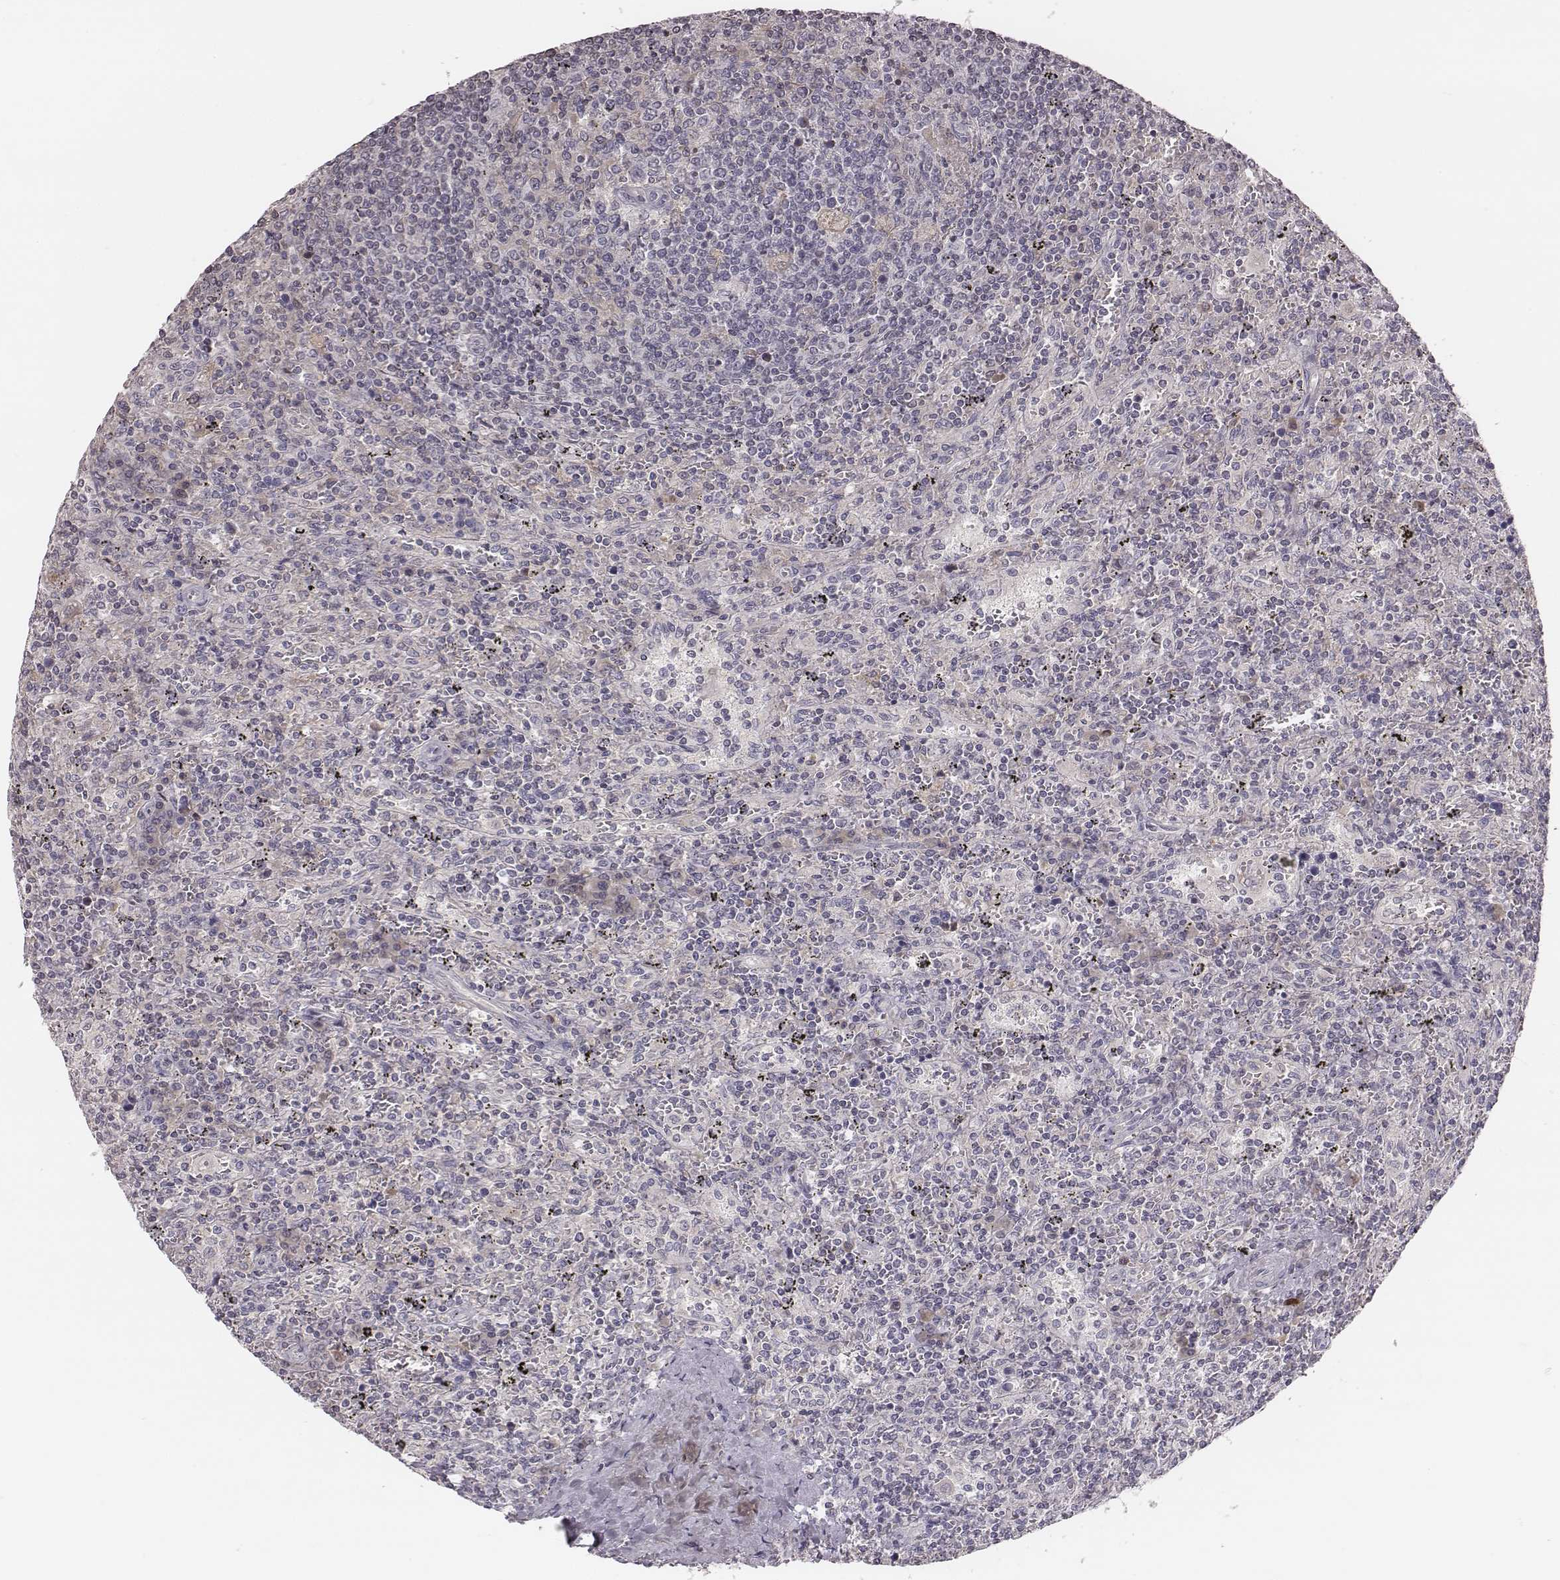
{"staining": {"intensity": "negative", "quantity": "none", "location": "none"}, "tissue": "lymphoma", "cell_type": "Tumor cells", "image_type": "cancer", "snomed": [{"axis": "morphology", "description": "Malignant lymphoma, non-Hodgkin's type, Low grade"}, {"axis": "topography", "description": "Spleen"}], "caption": "Immunohistochemistry (IHC) of lymphoma demonstrates no positivity in tumor cells.", "gene": "TLX3", "patient": {"sex": "male", "age": 62}}